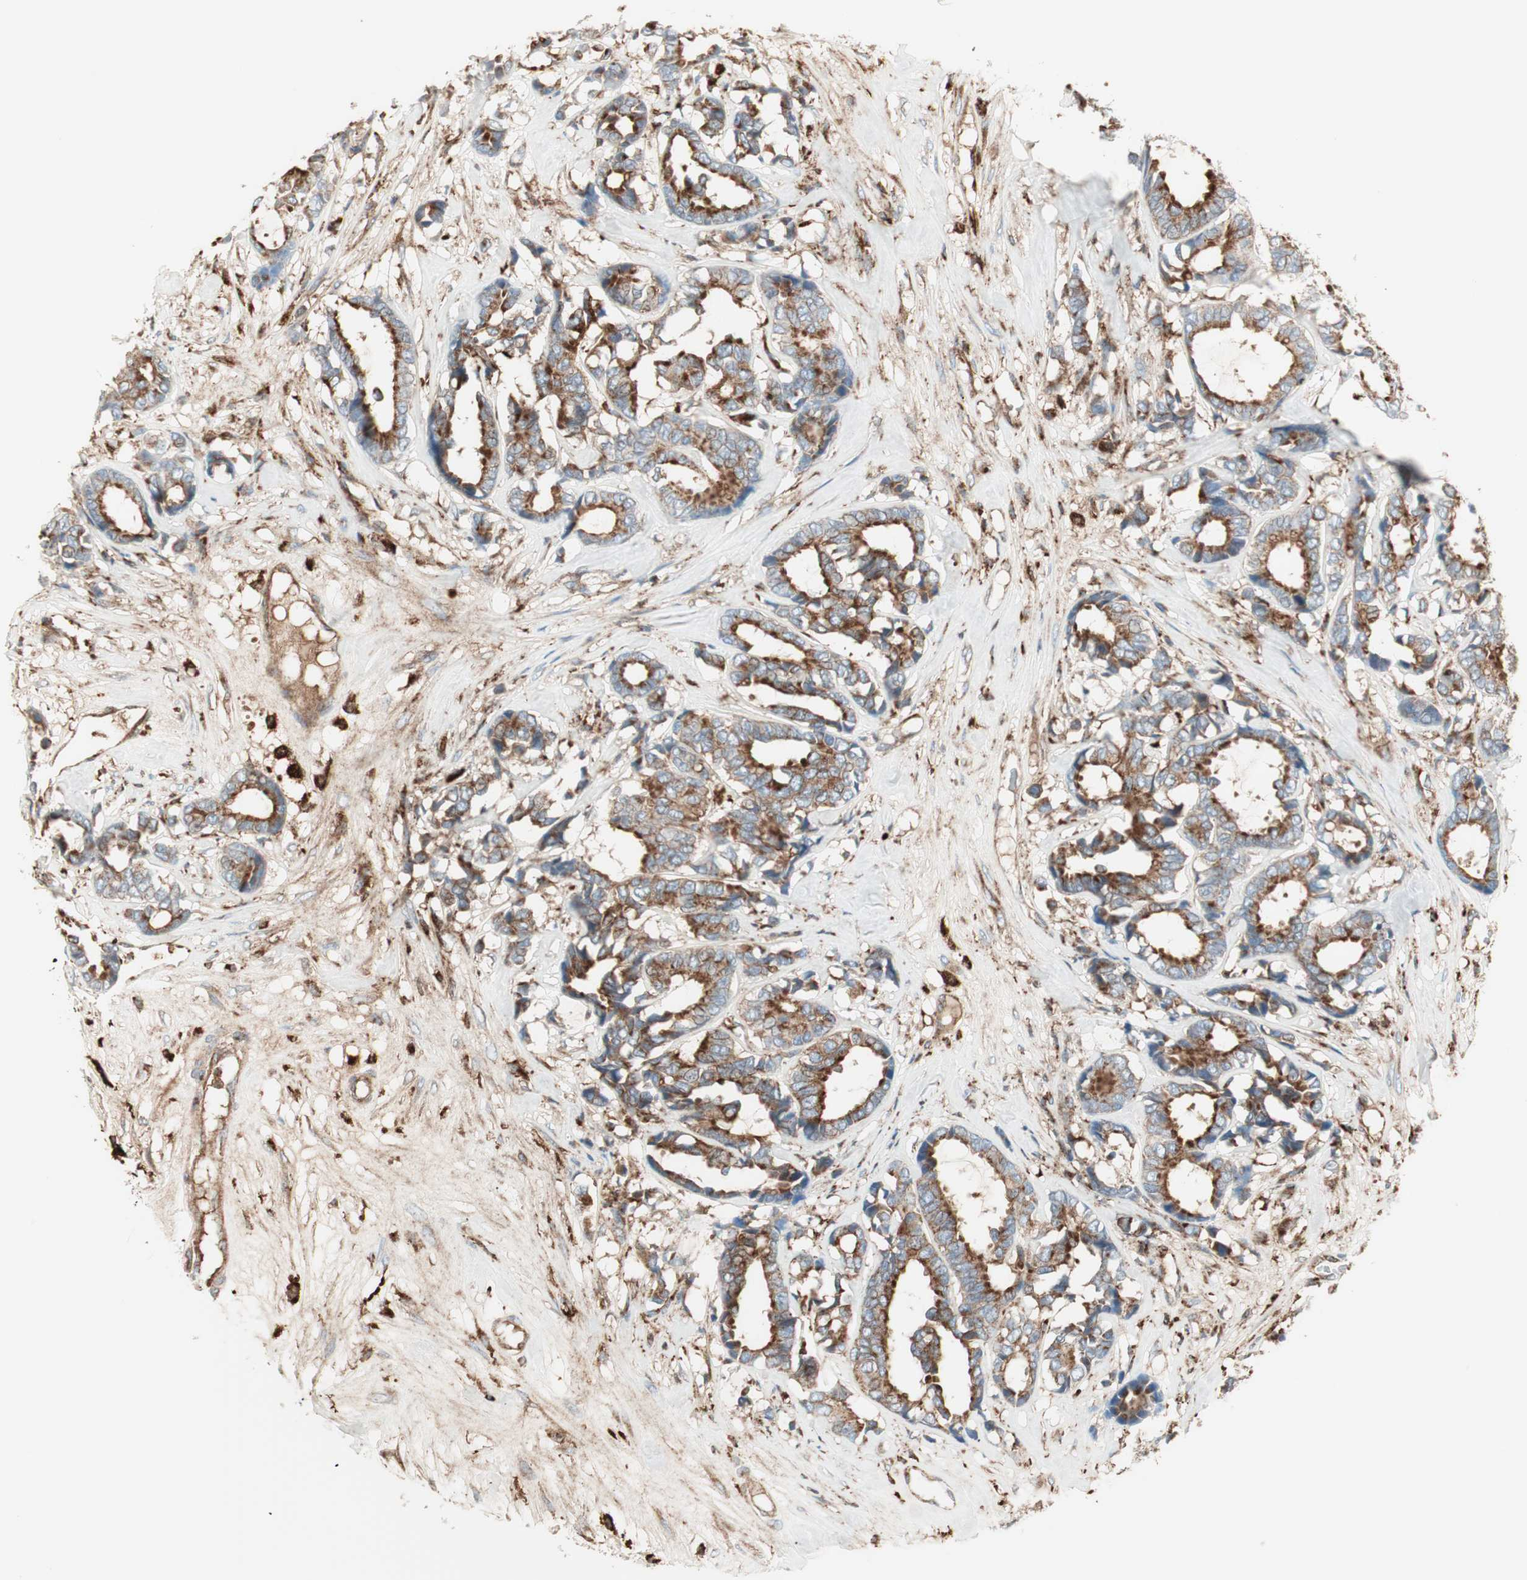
{"staining": {"intensity": "moderate", "quantity": ">75%", "location": "cytoplasmic/membranous"}, "tissue": "breast cancer", "cell_type": "Tumor cells", "image_type": "cancer", "snomed": [{"axis": "morphology", "description": "Duct carcinoma"}, {"axis": "topography", "description": "Breast"}], "caption": "This is a micrograph of IHC staining of breast cancer, which shows moderate staining in the cytoplasmic/membranous of tumor cells.", "gene": "ATP6V1G1", "patient": {"sex": "female", "age": 87}}